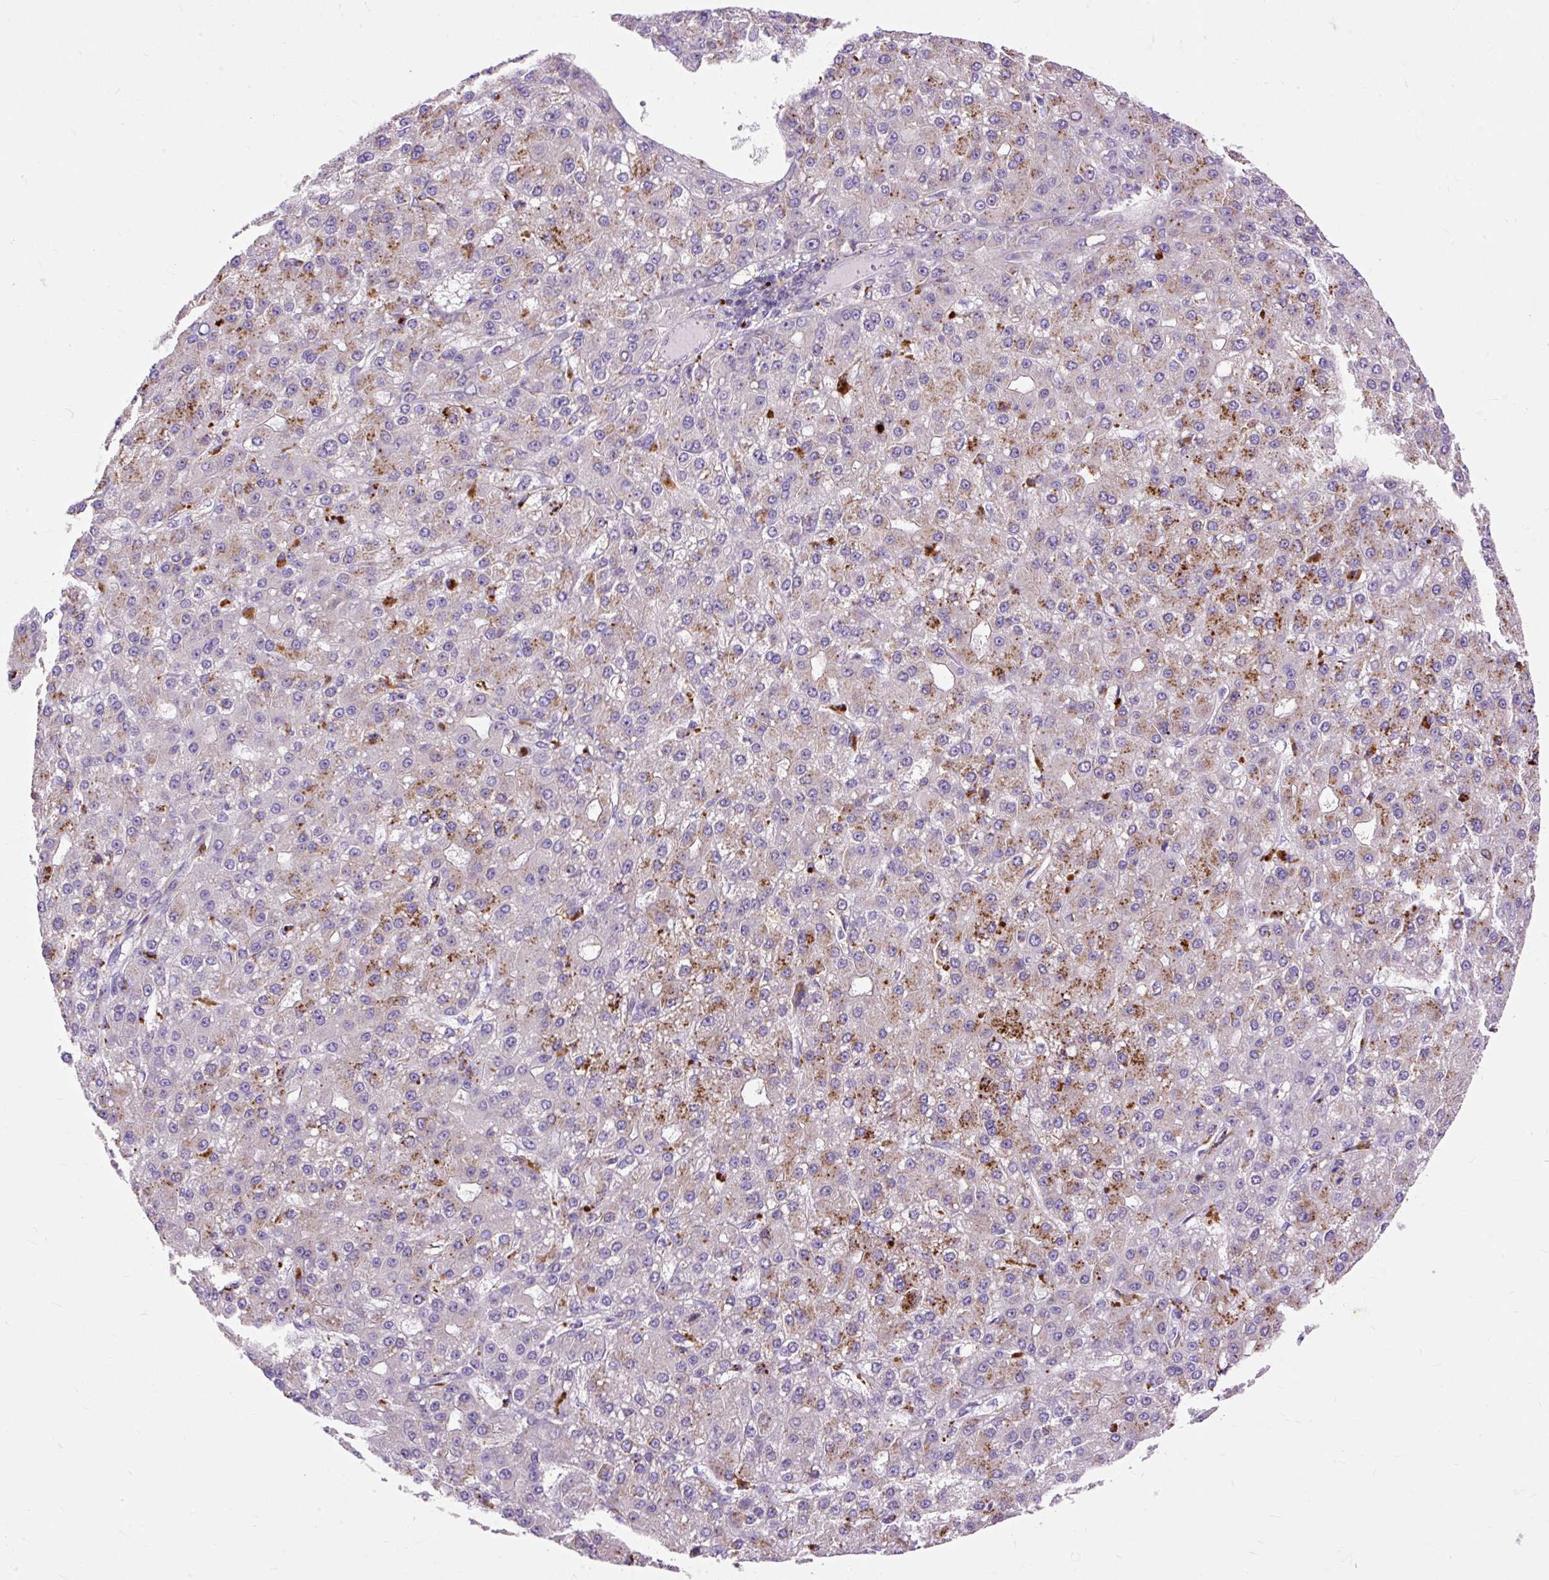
{"staining": {"intensity": "moderate", "quantity": "25%-75%", "location": "cytoplasmic/membranous"}, "tissue": "liver cancer", "cell_type": "Tumor cells", "image_type": "cancer", "snomed": [{"axis": "morphology", "description": "Carcinoma, Hepatocellular, NOS"}, {"axis": "topography", "description": "Liver"}], "caption": "Liver cancer (hepatocellular carcinoma) tissue exhibits moderate cytoplasmic/membranous positivity in approximately 25%-75% of tumor cells (DAB (3,3'-diaminobenzidine) = brown stain, brightfield microscopy at high magnification).", "gene": "OR4K15", "patient": {"sex": "male", "age": 67}}